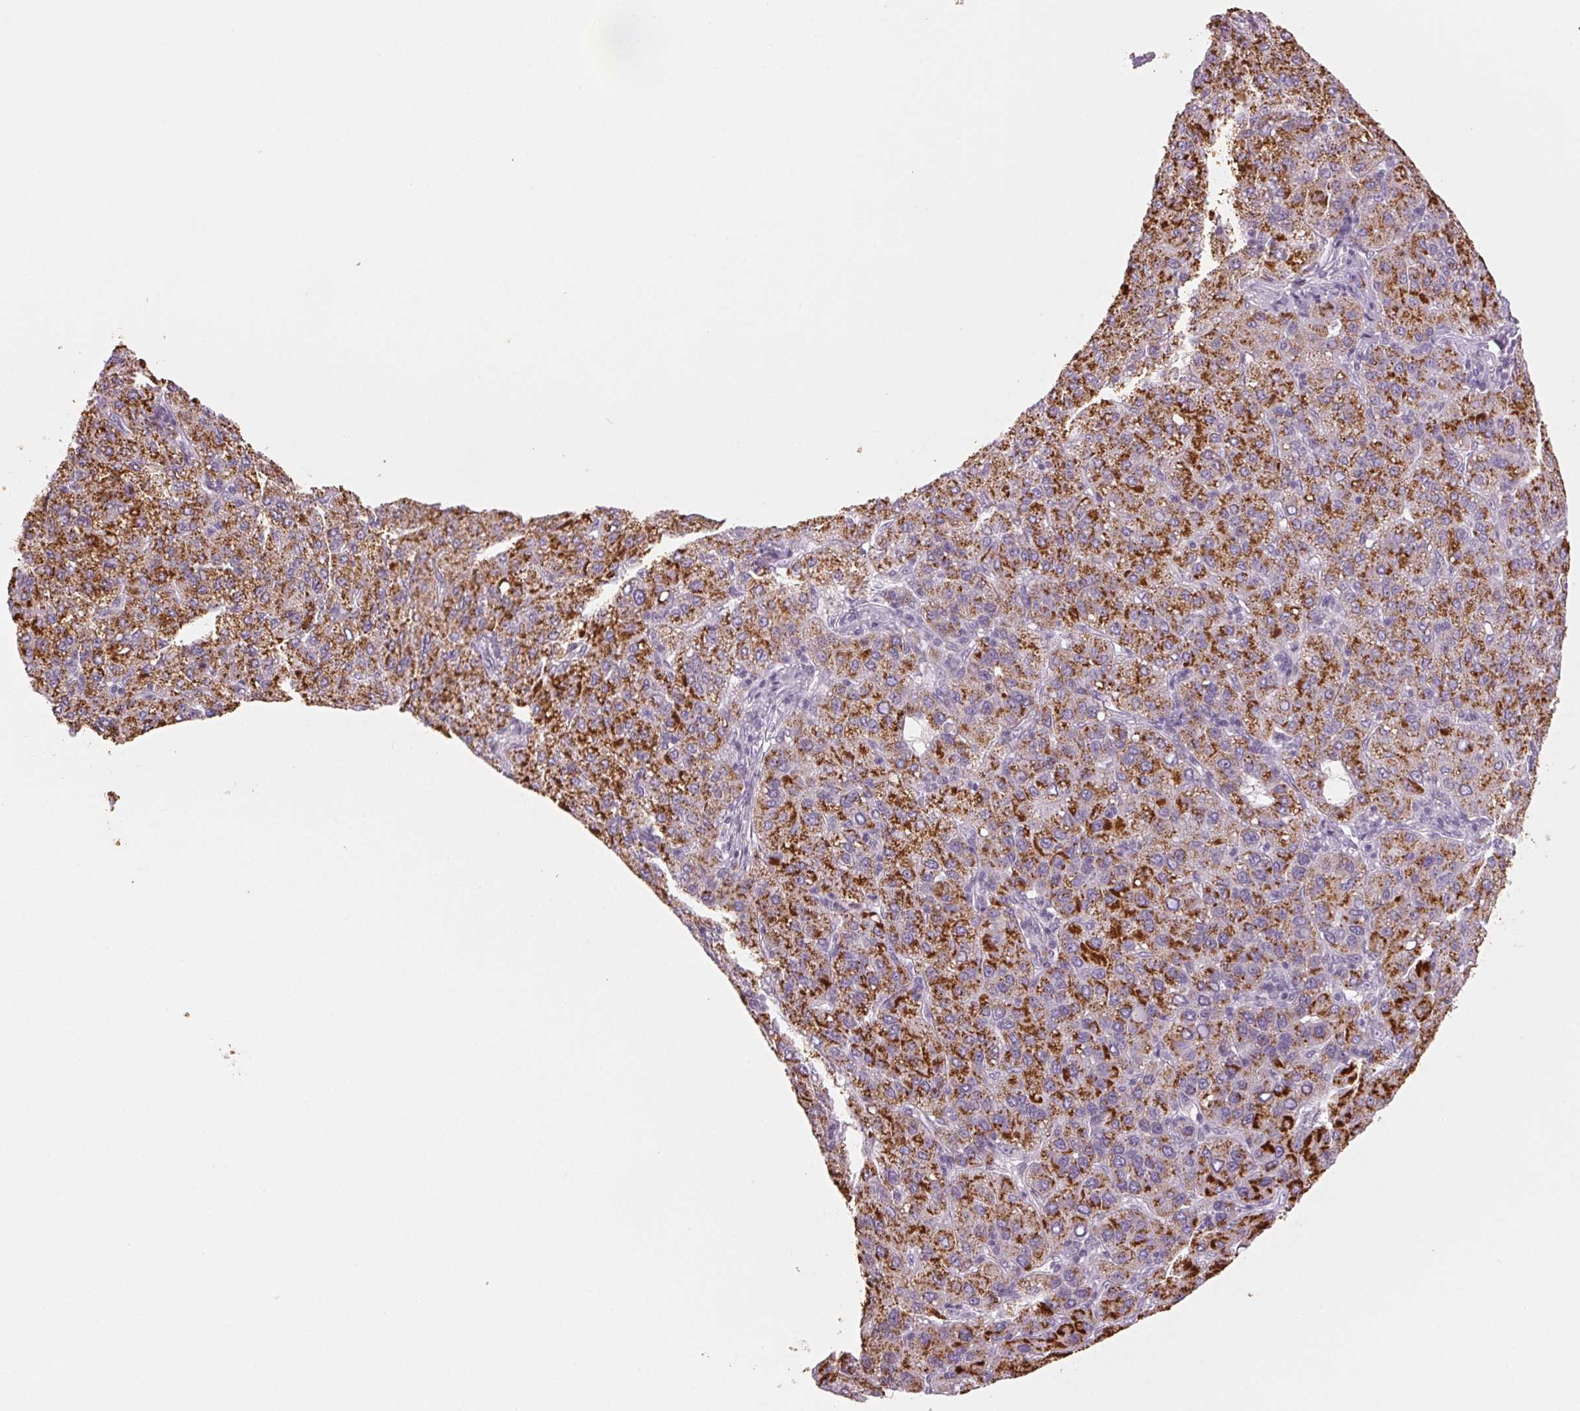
{"staining": {"intensity": "strong", "quantity": ">75%", "location": "cytoplasmic/membranous"}, "tissue": "liver cancer", "cell_type": "Tumor cells", "image_type": "cancer", "snomed": [{"axis": "morphology", "description": "Carcinoma, Hepatocellular, NOS"}, {"axis": "topography", "description": "Liver"}], "caption": "IHC histopathology image of neoplastic tissue: hepatocellular carcinoma (liver) stained using IHC displays high levels of strong protein expression localized specifically in the cytoplasmic/membranous of tumor cells, appearing as a cytoplasmic/membranous brown color.", "gene": "EHHADH", "patient": {"sex": "male", "age": 65}}